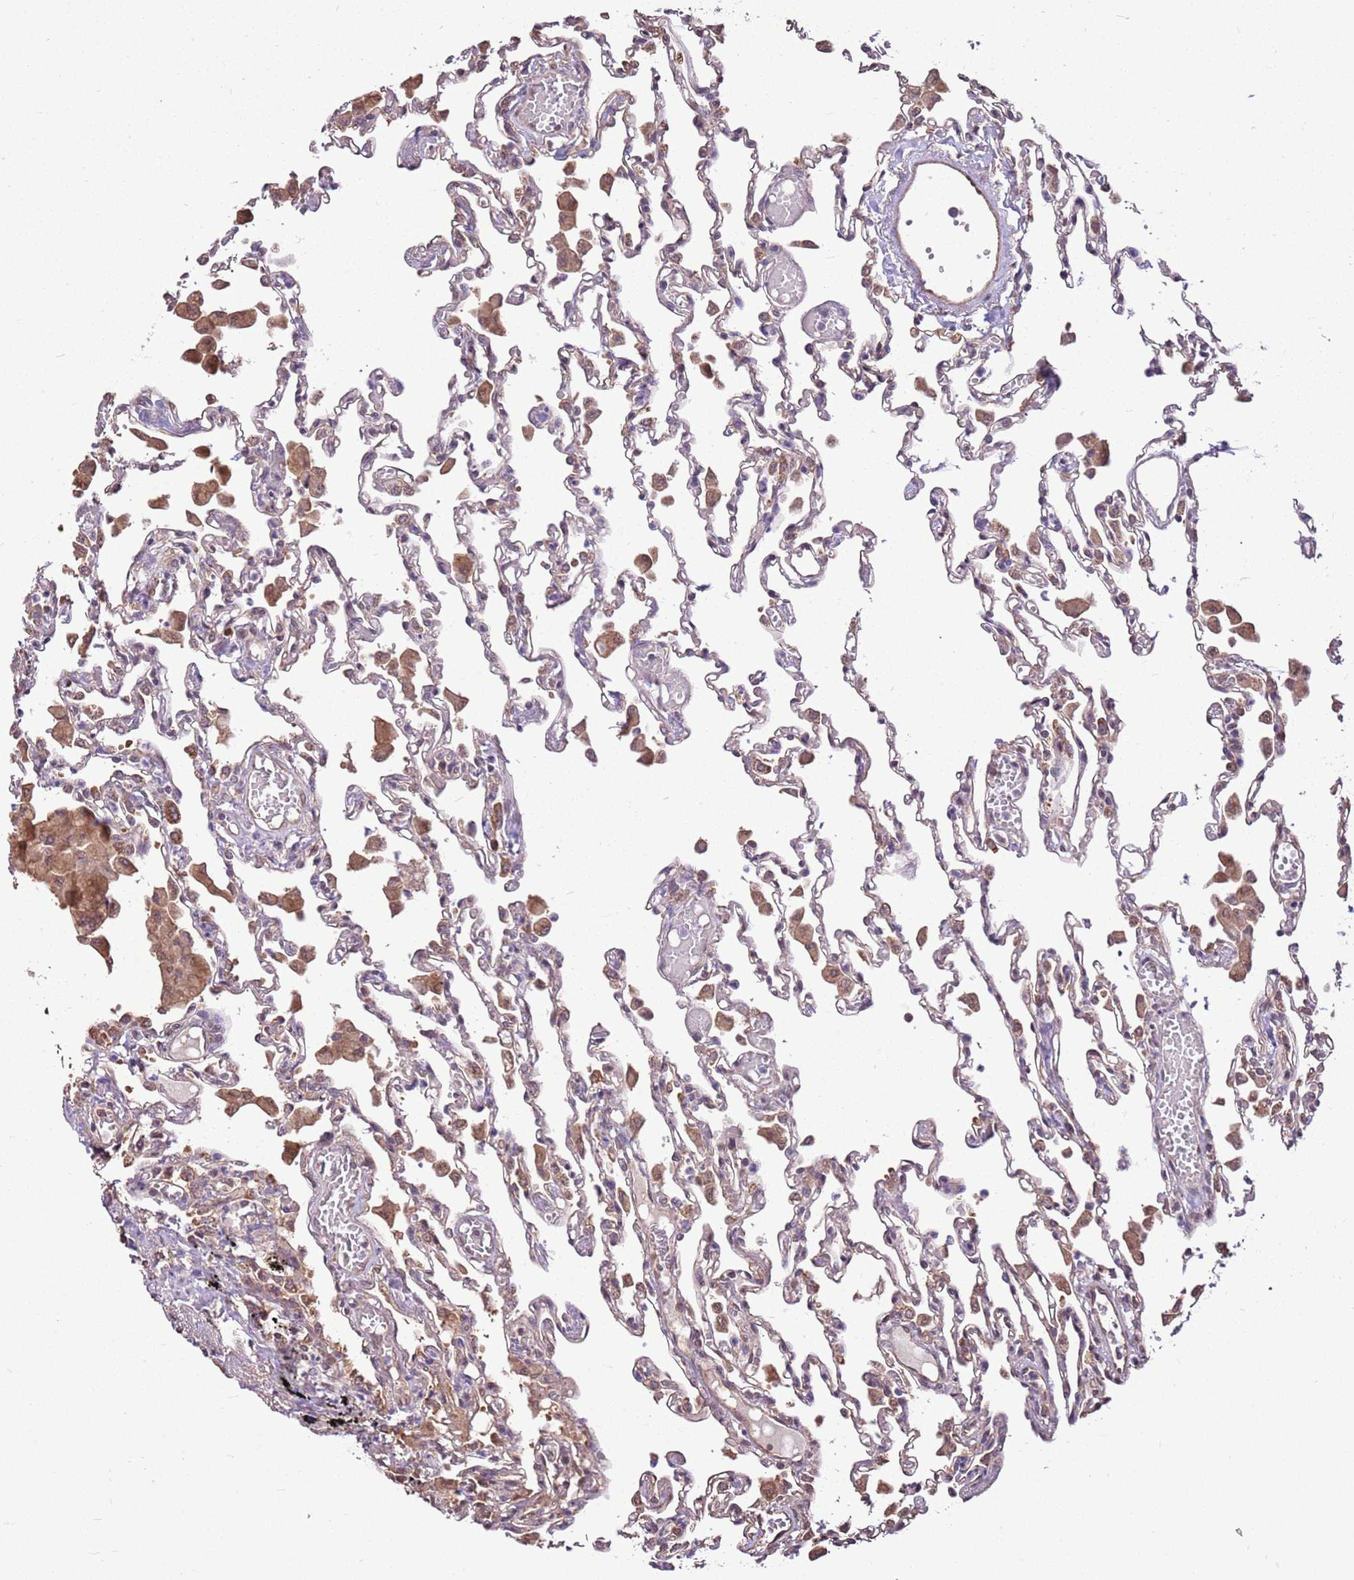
{"staining": {"intensity": "weak", "quantity": "<25%", "location": "cytoplasmic/membranous"}, "tissue": "lung", "cell_type": "Alveolar cells", "image_type": "normal", "snomed": [{"axis": "morphology", "description": "Normal tissue, NOS"}, {"axis": "topography", "description": "Bronchus"}, {"axis": "topography", "description": "Lung"}], "caption": "IHC micrograph of normal lung: lung stained with DAB (3,3'-diaminobenzidine) reveals no significant protein staining in alveolar cells.", "gene": "BBS5", "patient": {"sex": "female", "age": 49}}